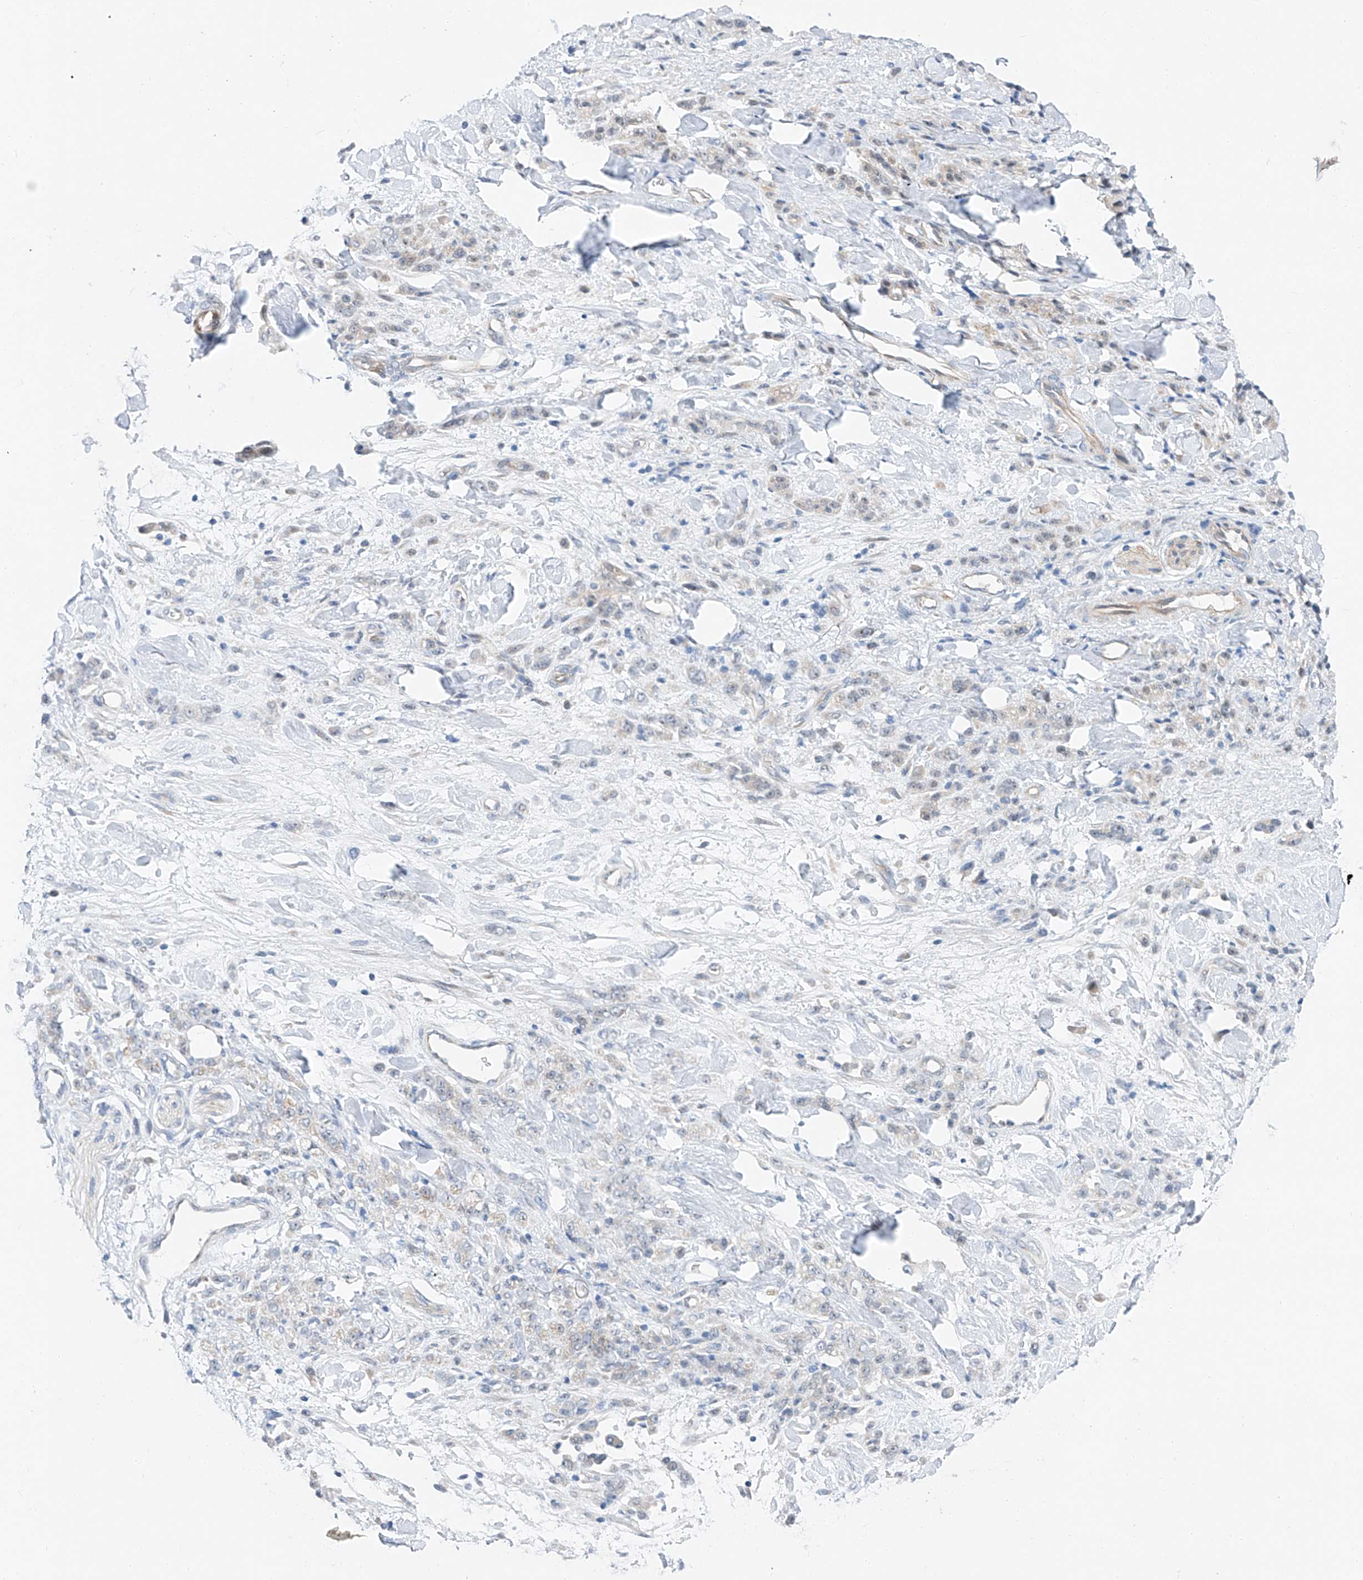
{"staining": {"intensity": "negative", "quantity": "none", "location": "none"}, "tissue": "stomach cancer", "cell_type": "Tumor cells", "image_type": "cancer", "snomed": [{"axis": "morphology", "description": "Normal tissue, NOS"}, {"axis": "morphology", "description": "Adenocarcinoma, NOS"}, {"axis": "topography", "description": "Stomach"}], "caption": "A histopathology image of human adenocarcinoma (stomach) is negative for staining in tumor cells. (Stains: DAB IHC with hematoxylin counter stain, Microscopy: brightfield microscopy at high magnification).", "gene": "CLDND1", "patient": {"sex": "male", "age": 82}}